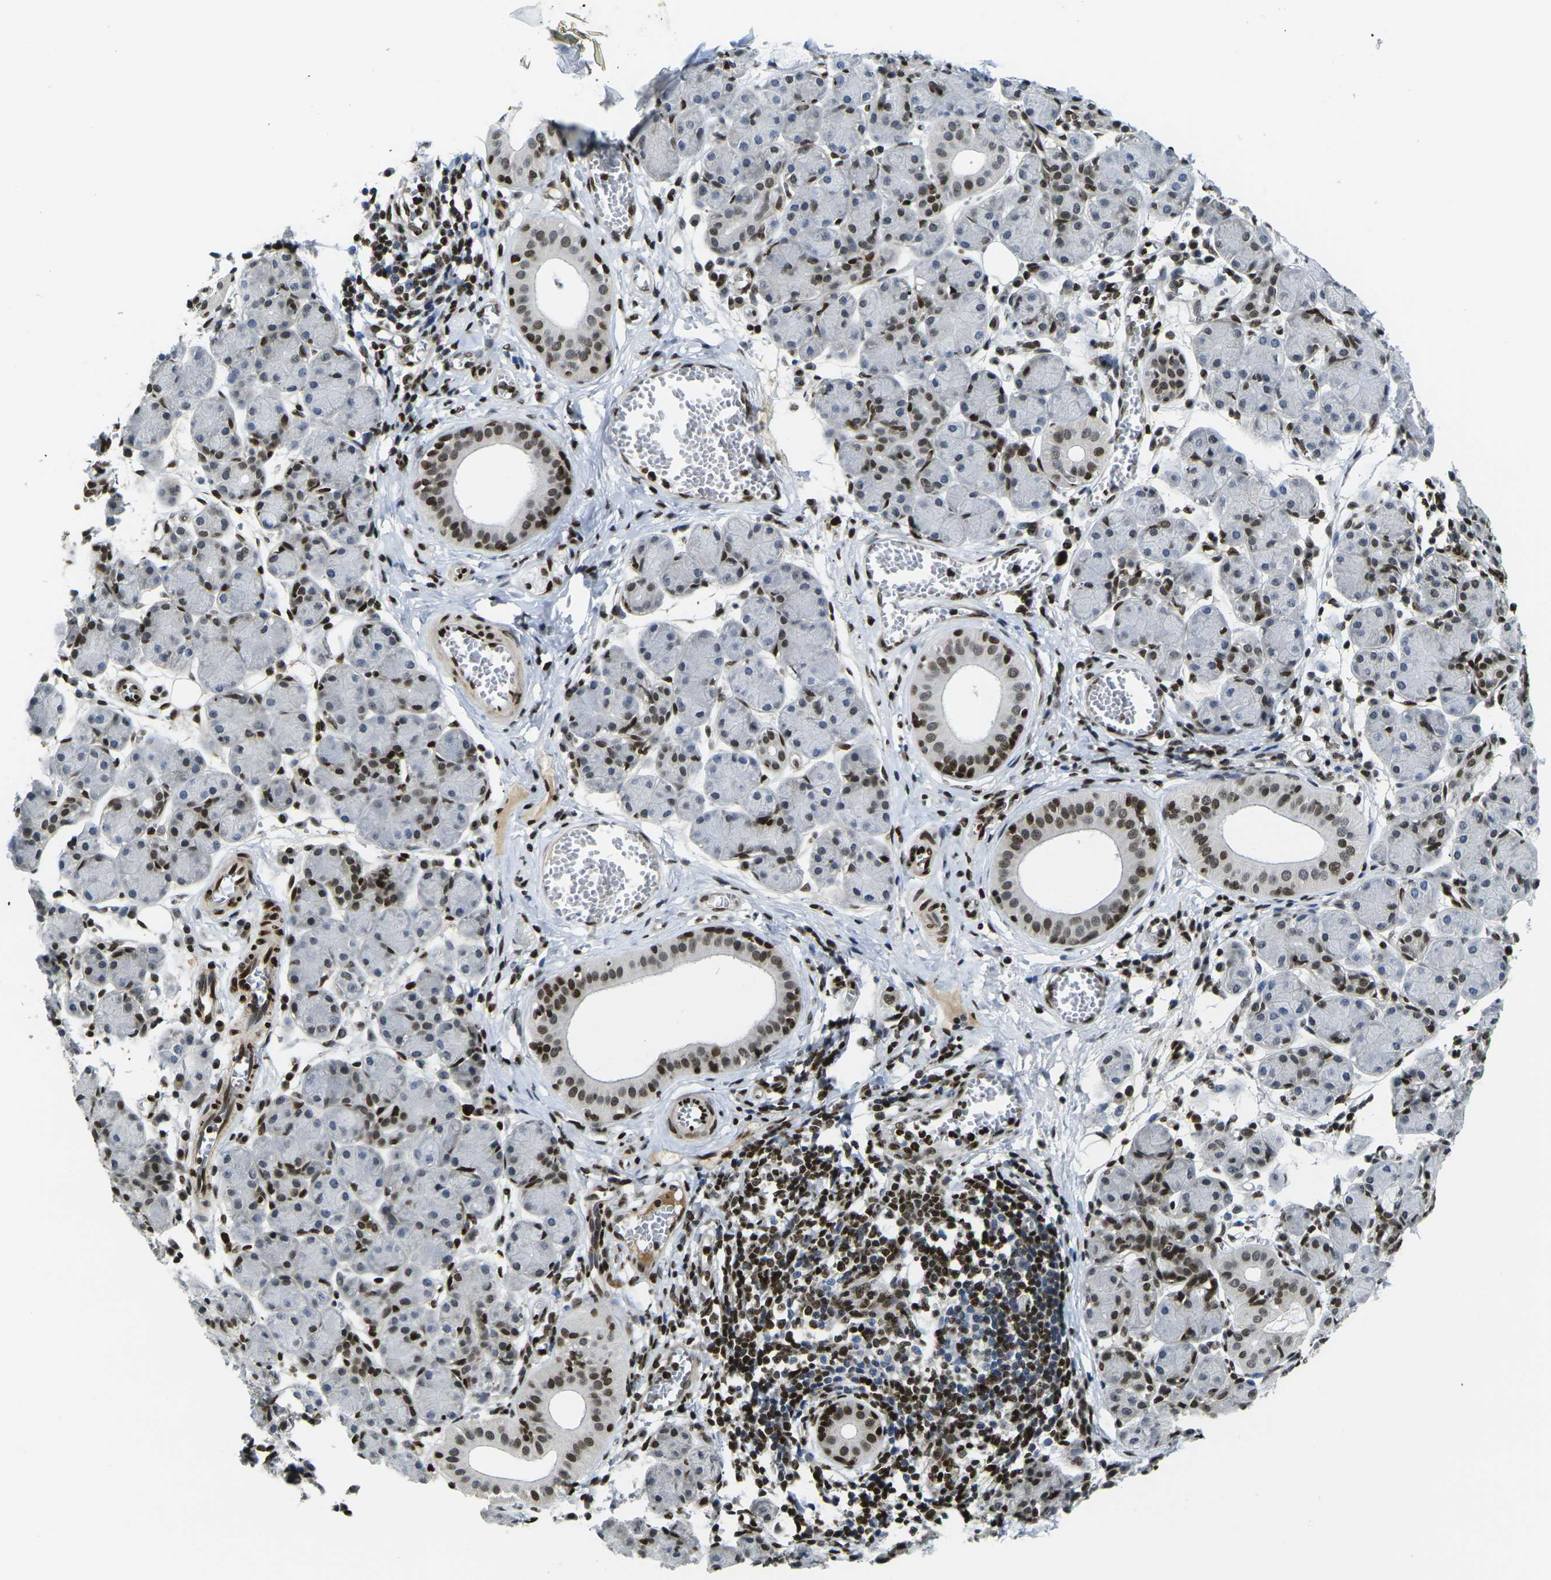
{"staining": {"intensity": "strong", "quantity": "<25%", "location": "nuclear"}, "tissue": "salivary gland", "cell_type": "Glandular cells", "image_type": "normal", "snomed": [{"axis": "morphology", "description": "Normal tissue, NOS"}, {"axis": "morphology", "description": "Inflammation, NOS"}, {"axis": "topography", "description": "Lymph node"}, {"axis": "topography", "description": "Salivary gland"}], "caption": "Brown immunohistochemical staining in benign human salivary gland shows strong nuclear positivity in approximately <25% of glandular cells. (IHC, brightfield microscopy, high magnification).", "gene": "H1", "patient": {"sex": "male", "age": 3}}